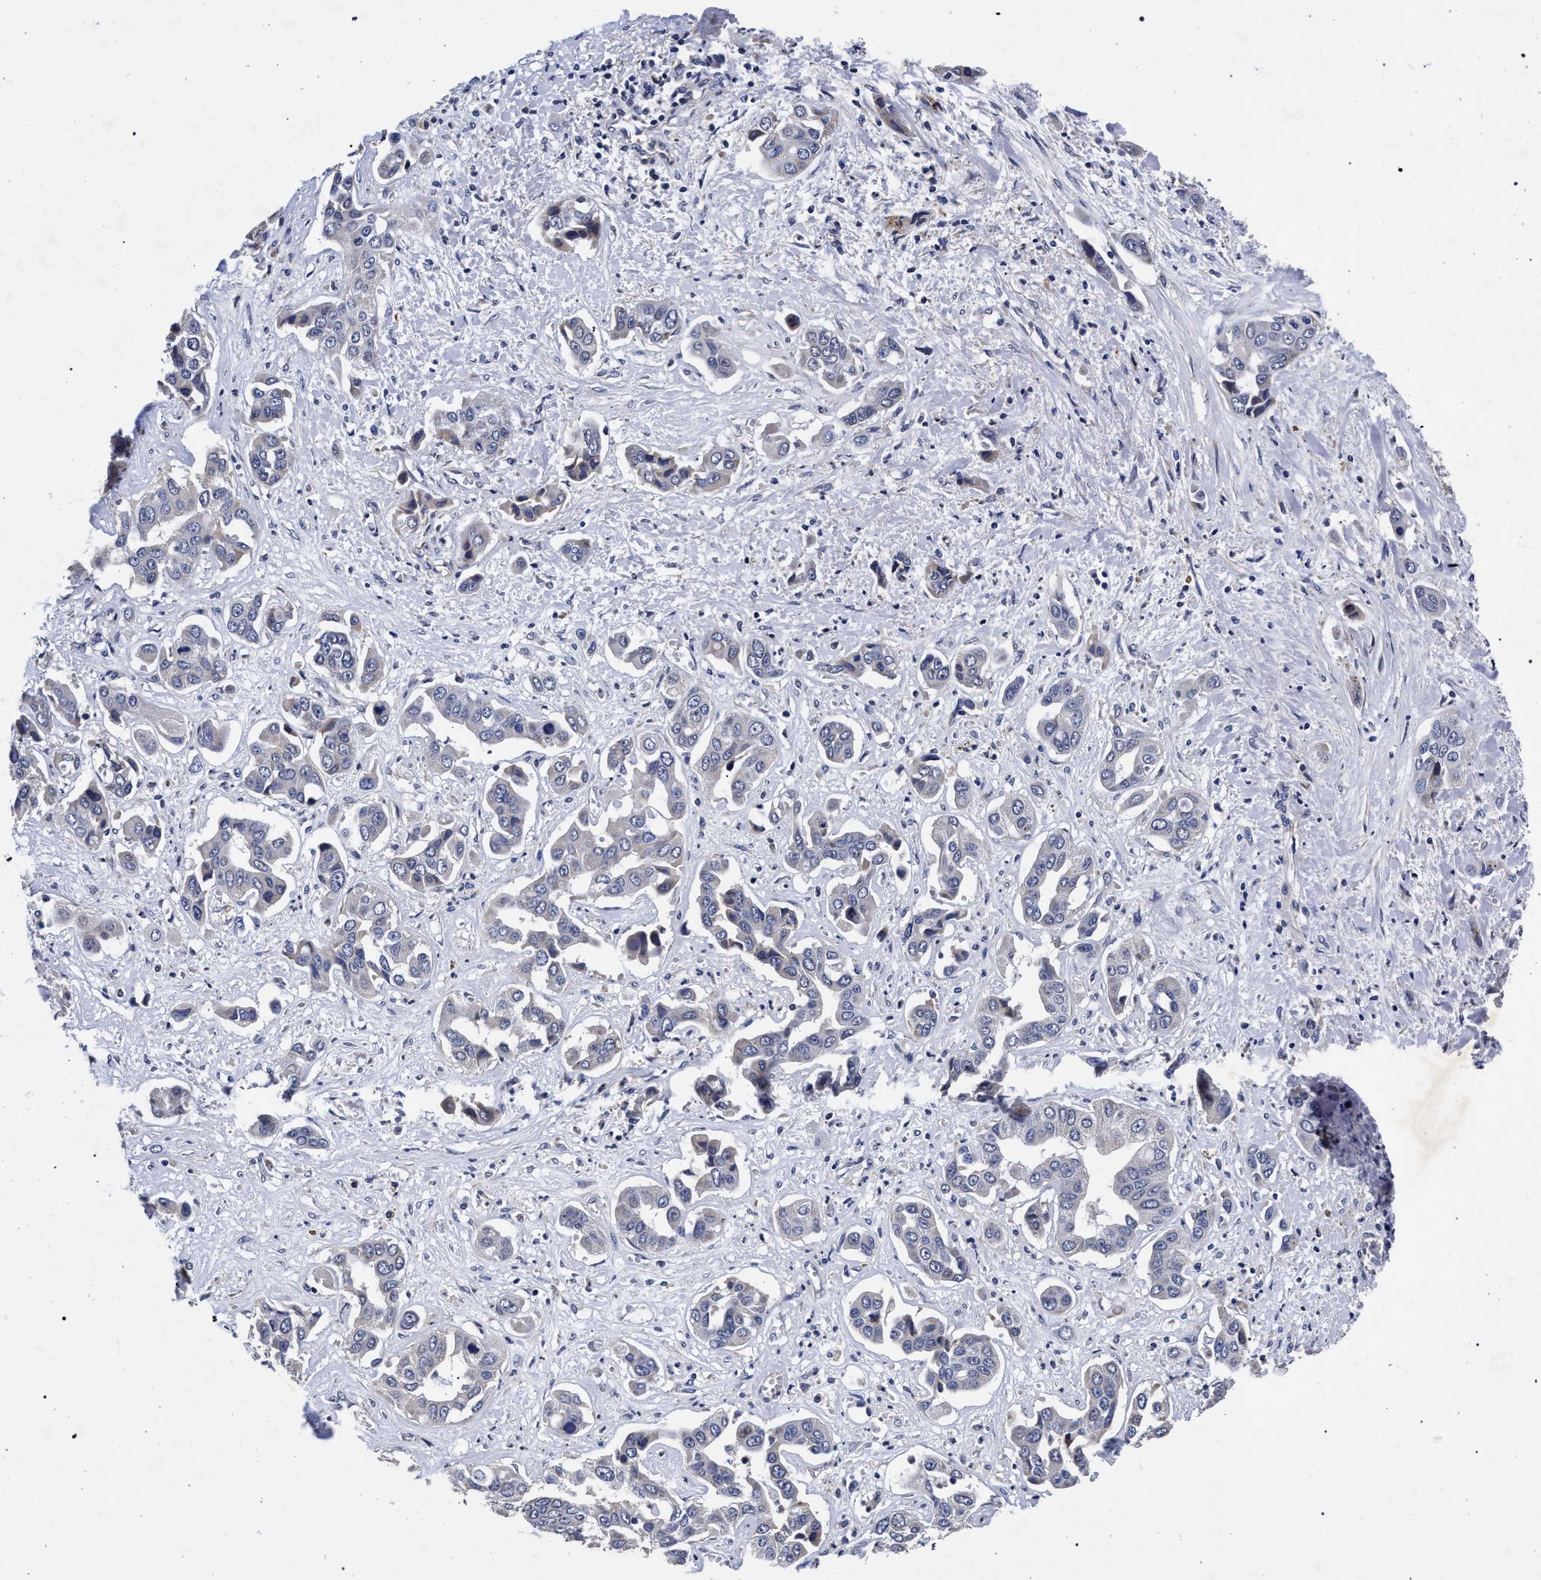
{"staining": {"intensity": "negative", "quantity": "none", "location": "none"}, "tissue": "liver cancer", "cell_type": "Tumor cells", "image_type": "cancer", "snomed": [{"axis": "morphology", "description": "Cholangiocarcinoma"}, {"axis": "topography", "description": "Liver"}], "caption": "The immunohistochemistry histopathology image has no significant expression in tumor cells of liver cholangiocarcinoma tissue.", "gene": "CFAP95", "patient": {"sex": "female", "age": 52}}